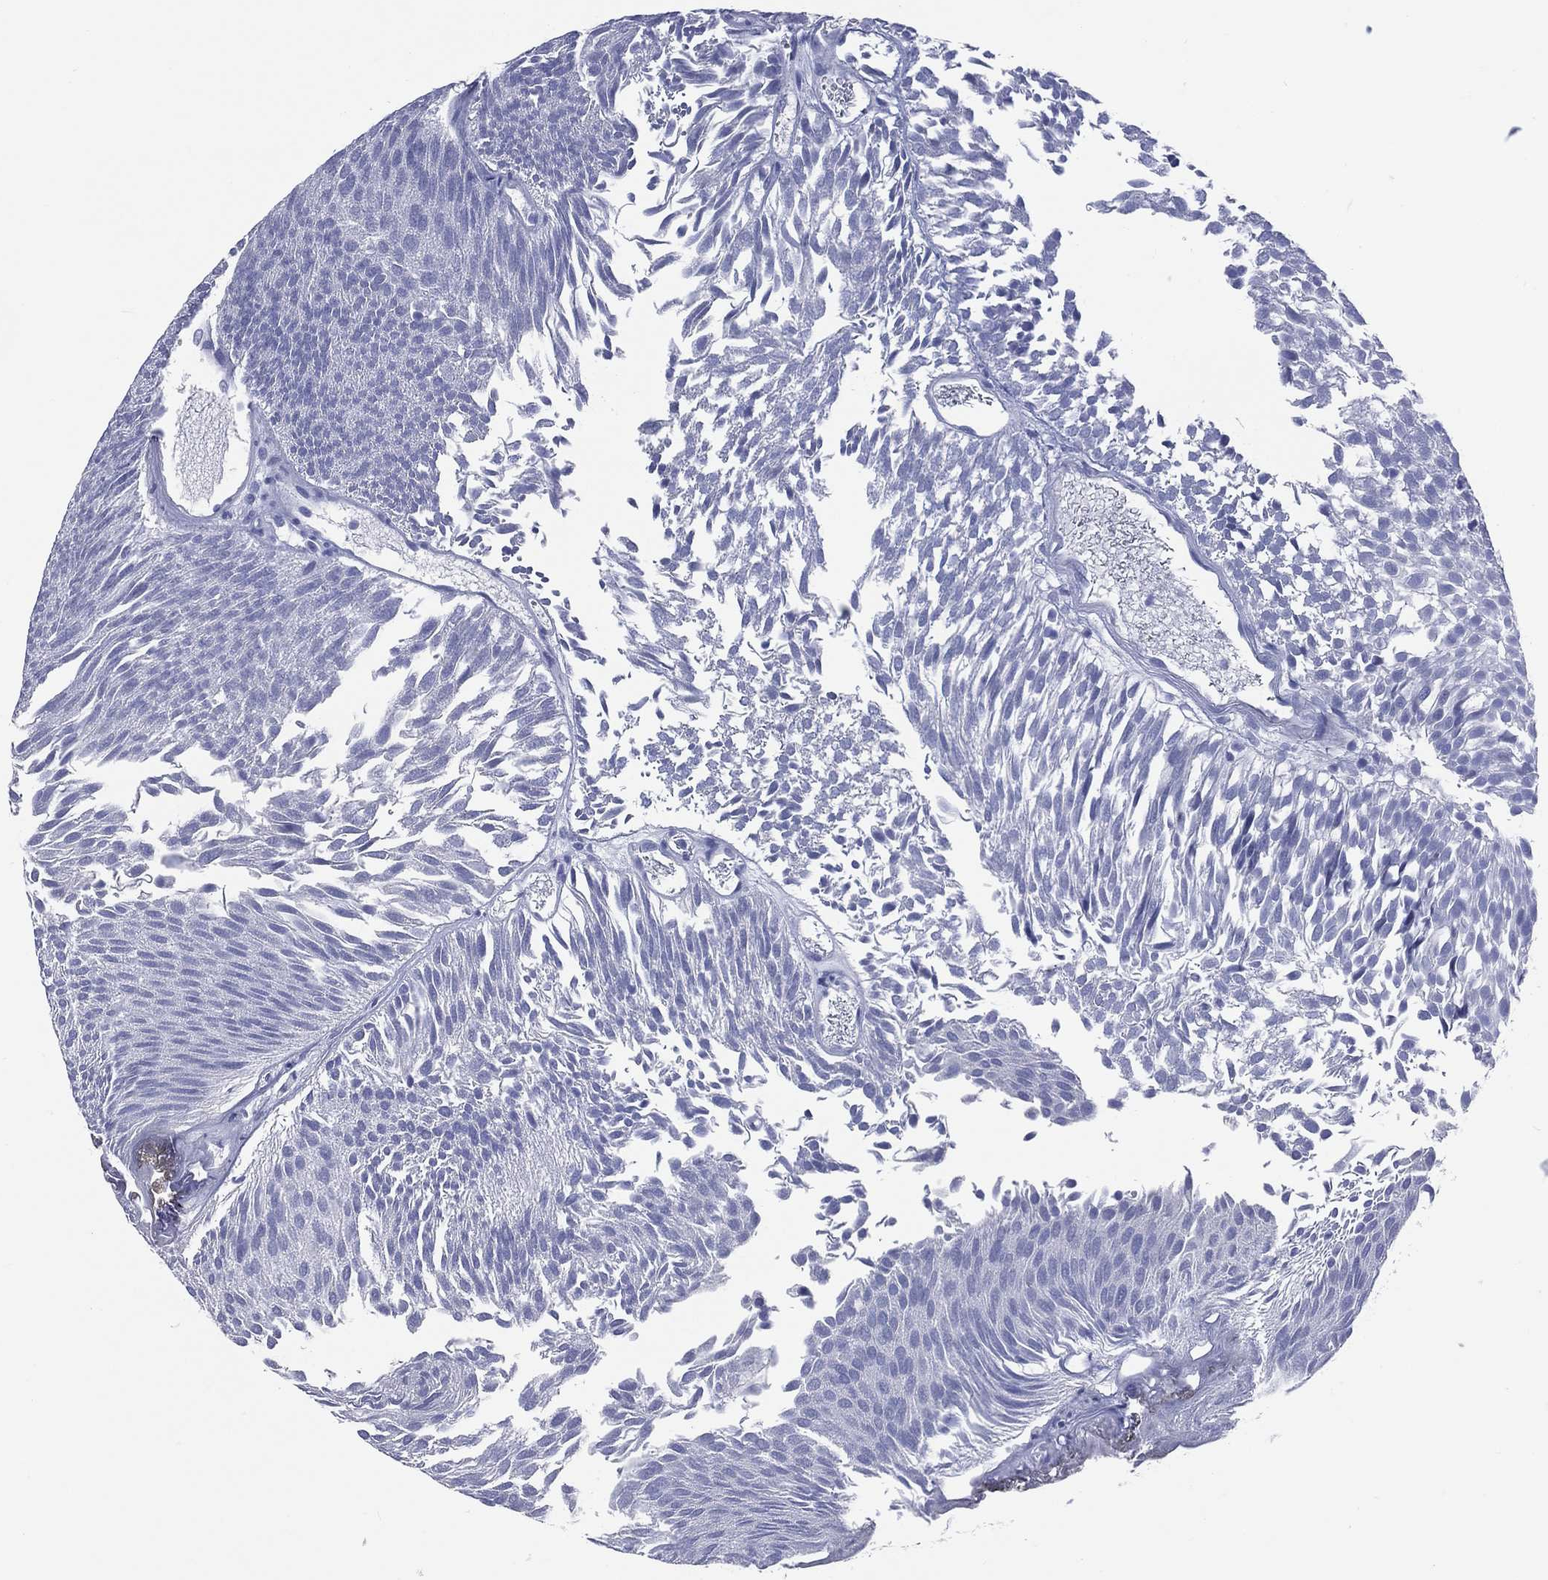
{"staining": {"intensity": "negative", "quantity": "none", "location": "none"}, "tissue": "urothelial cancer", "cell_type": "Tumor cells", "image_type": "cancer", "snomed": [{"axis": "morphology", "description": "Urothelial carcinoma, Low grade"}, {"axis": "topography", "description": "Urinary bladder"}], "caption": "Urothelial cancer was stained to show a protein in brown. There is no significant positivity in tumor cells.", "gene": "CYLC1", "patient": {"sex": "male", "age": 52}}